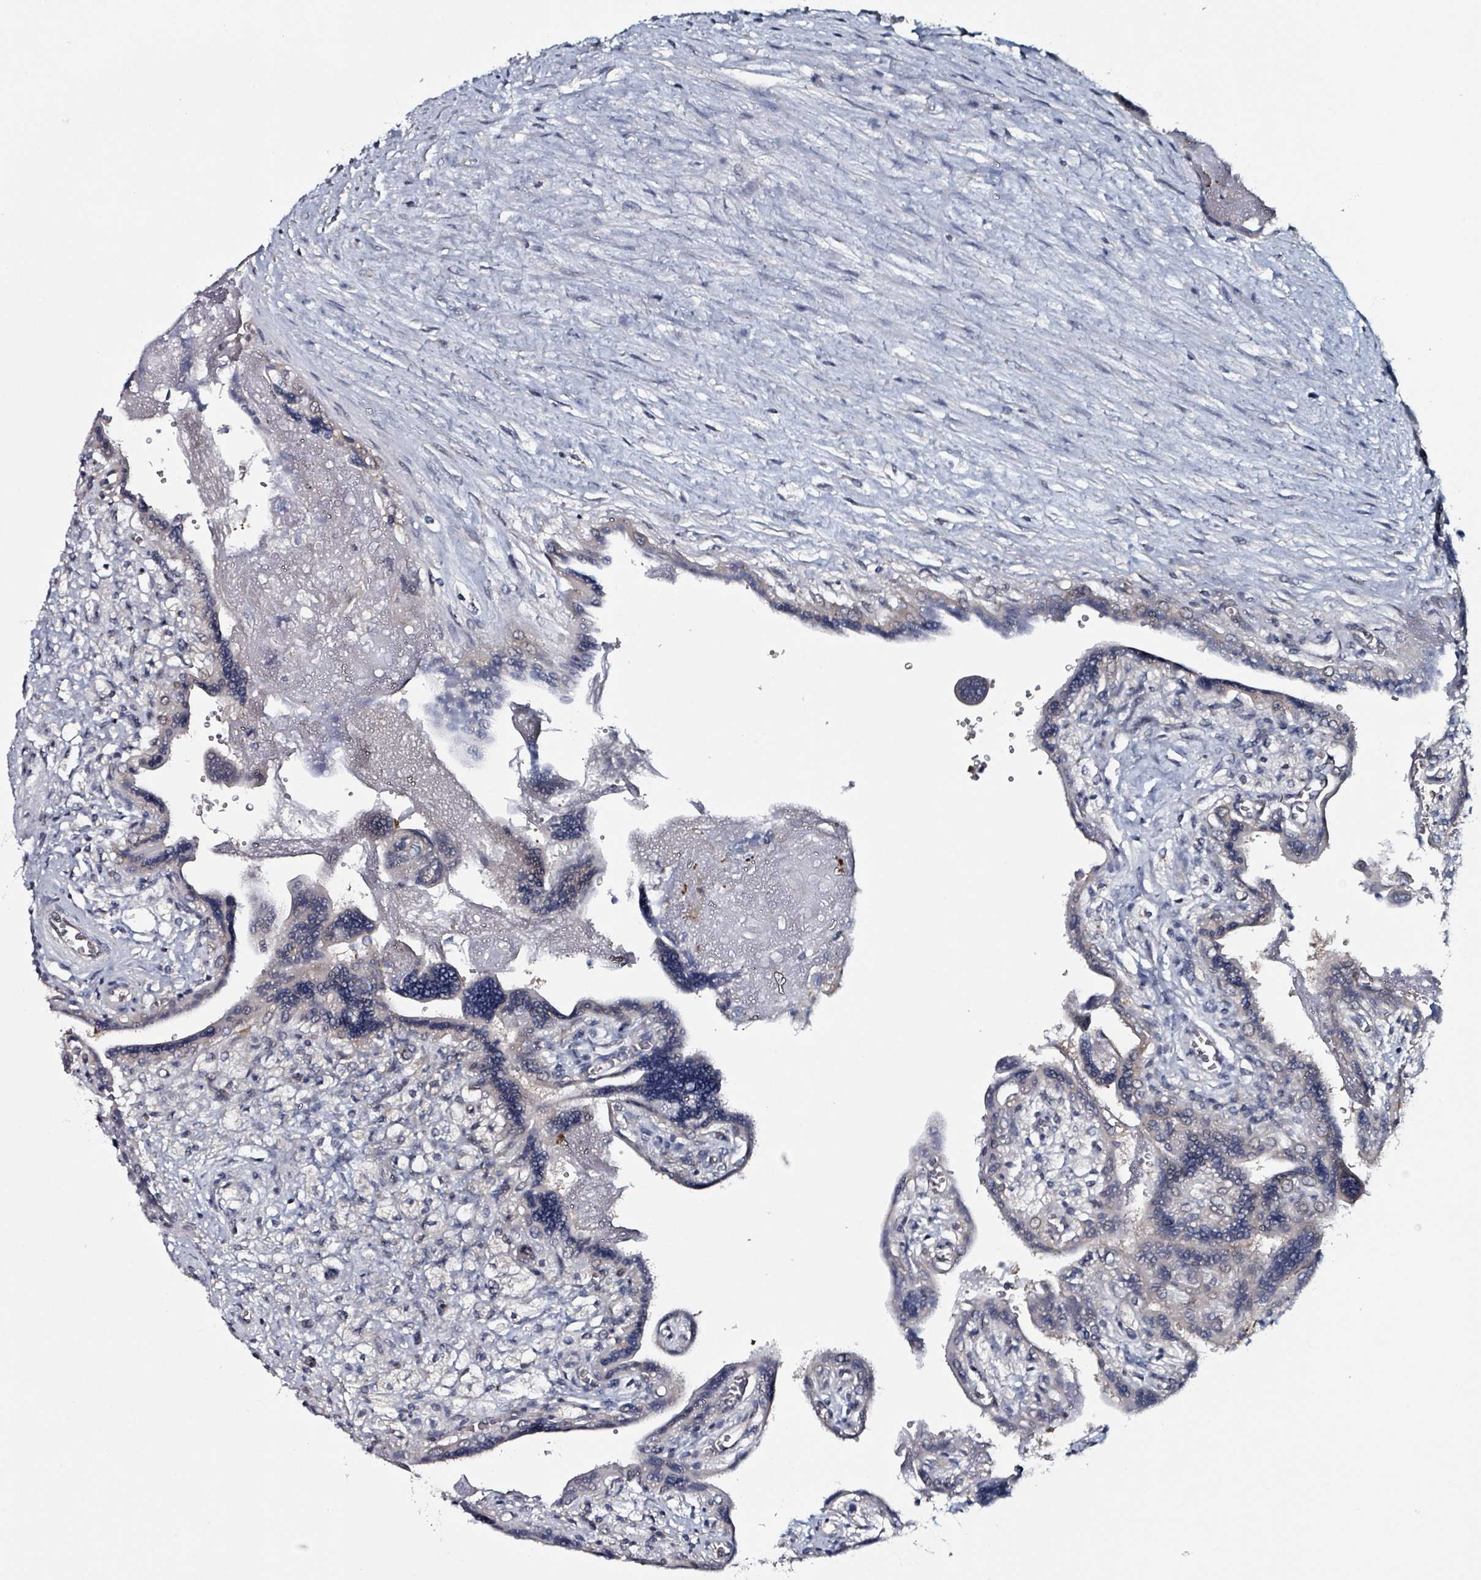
{"staining": {"intensity": "negative", "quantity": "none", "location": "none"}, "tissue": "placenta", "cell_type": "Trophoblastic cells", "image_type": "normal", "snomed": [{"axis": "morphology", "description": "Normal tissue, NOS"}, {"axis": "topography", "description": "Placenta"}], "caption": "This is a image of immunohistochemistry (IHC) staining of normal placenta, which shows no expression in trophoblastic cells. (DAB immunohistochemistry (IHC) visualized using brightfield microscopy, high magnification).", "gene": "B3GAT3", "patient": {"sex": "female", "age": 37}}